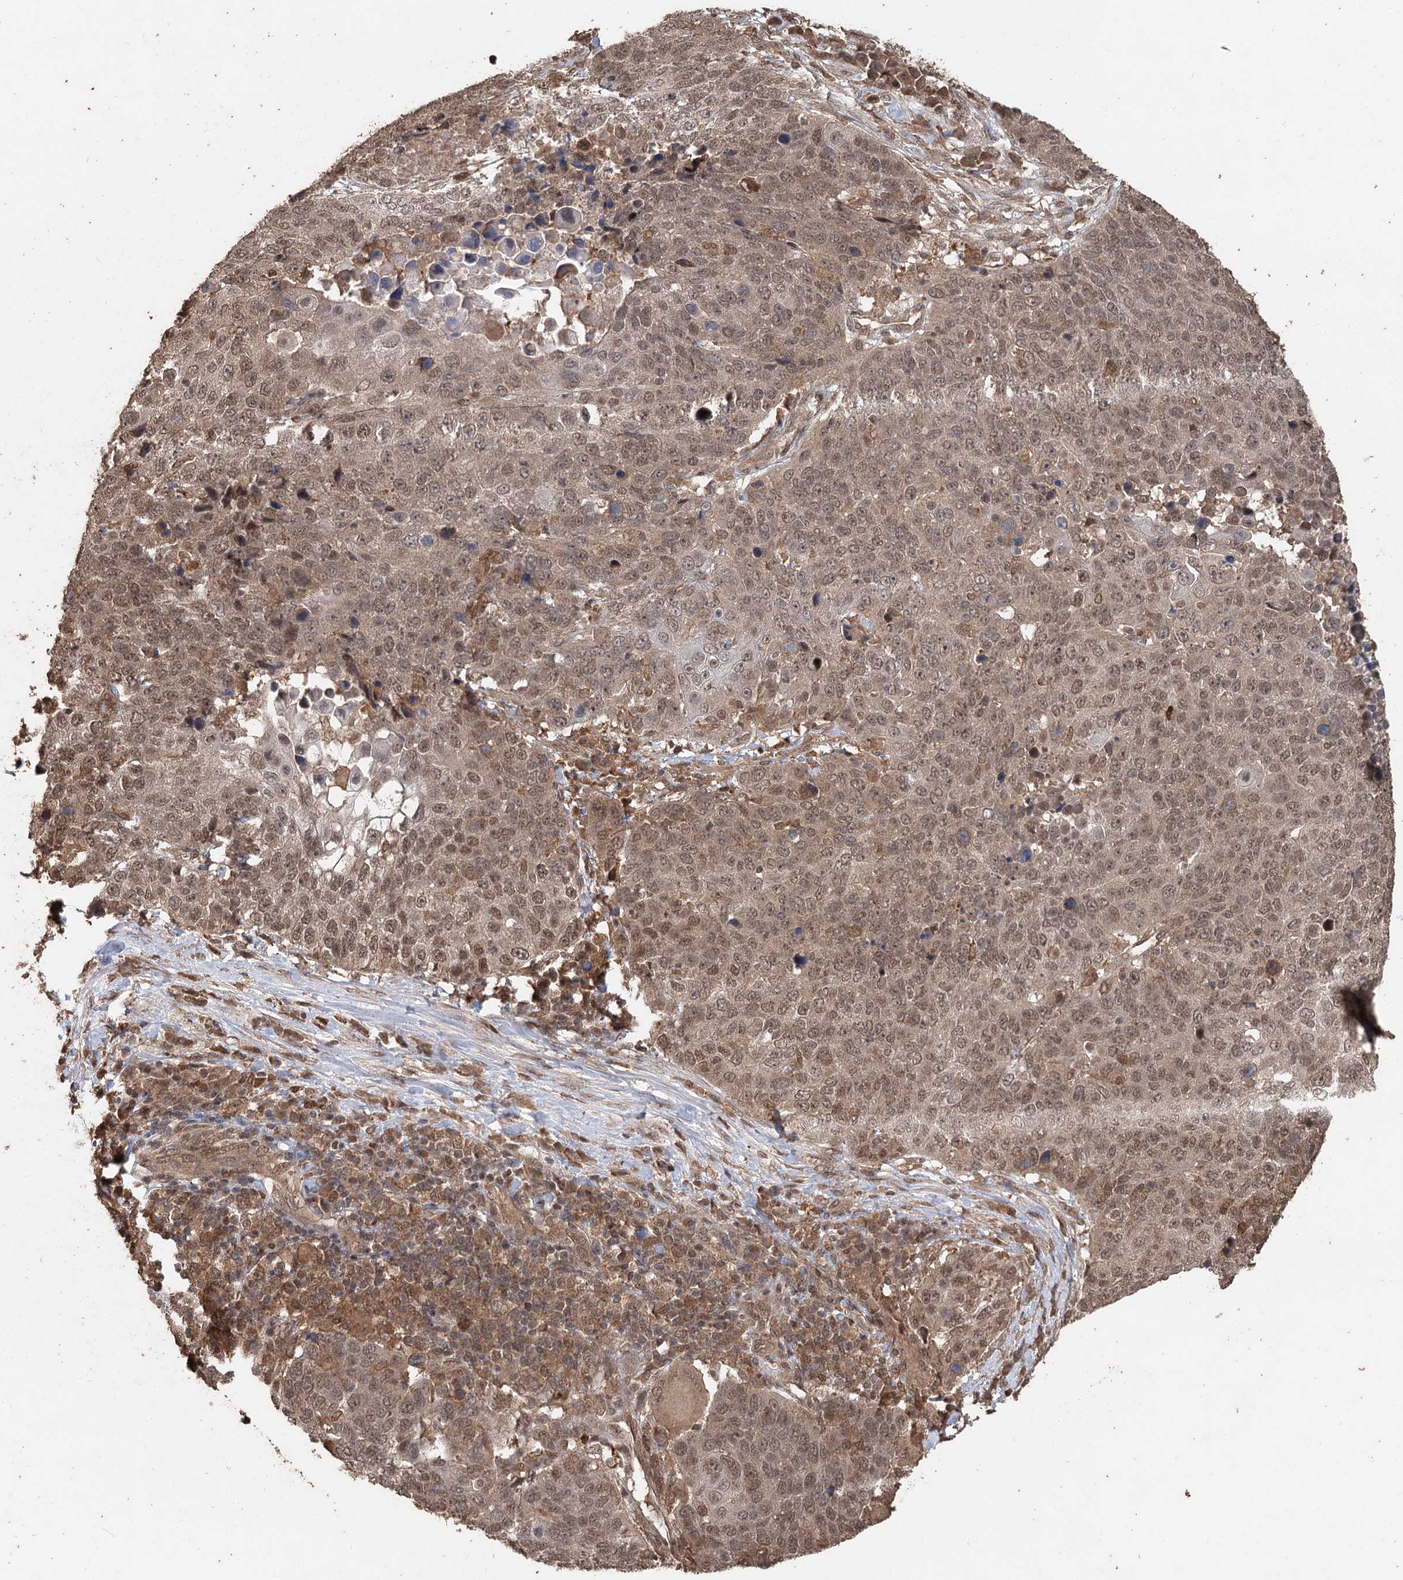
{"staining": {"intensity": "moderate", "quantity": ">75%", "location": "nuclear"}, "tissue": "lung cancer", "cell_type": "Tumor cells", "image_type": "cancer", "snomed": [{"axis": "morphology", "description": "Normal tissue, NOS"}, {"axis": "morphology", "description": "Squamous cell carcinoma, NOS"}, {"axis": "topography", "description": "Lymph node"}, {"axis": "topography", "description": "Lung"}], "caption": "Protein analysis of squamous cell carcinoma (lung) tissue shows moderate nuclear positivity in about >75% of tumor cells. Immunohistochemistry stains the protein of interest in brown and the nuclei are stained blue.", "gene": "FBXO7", "patient": {"sex": "male", "age": 66}}